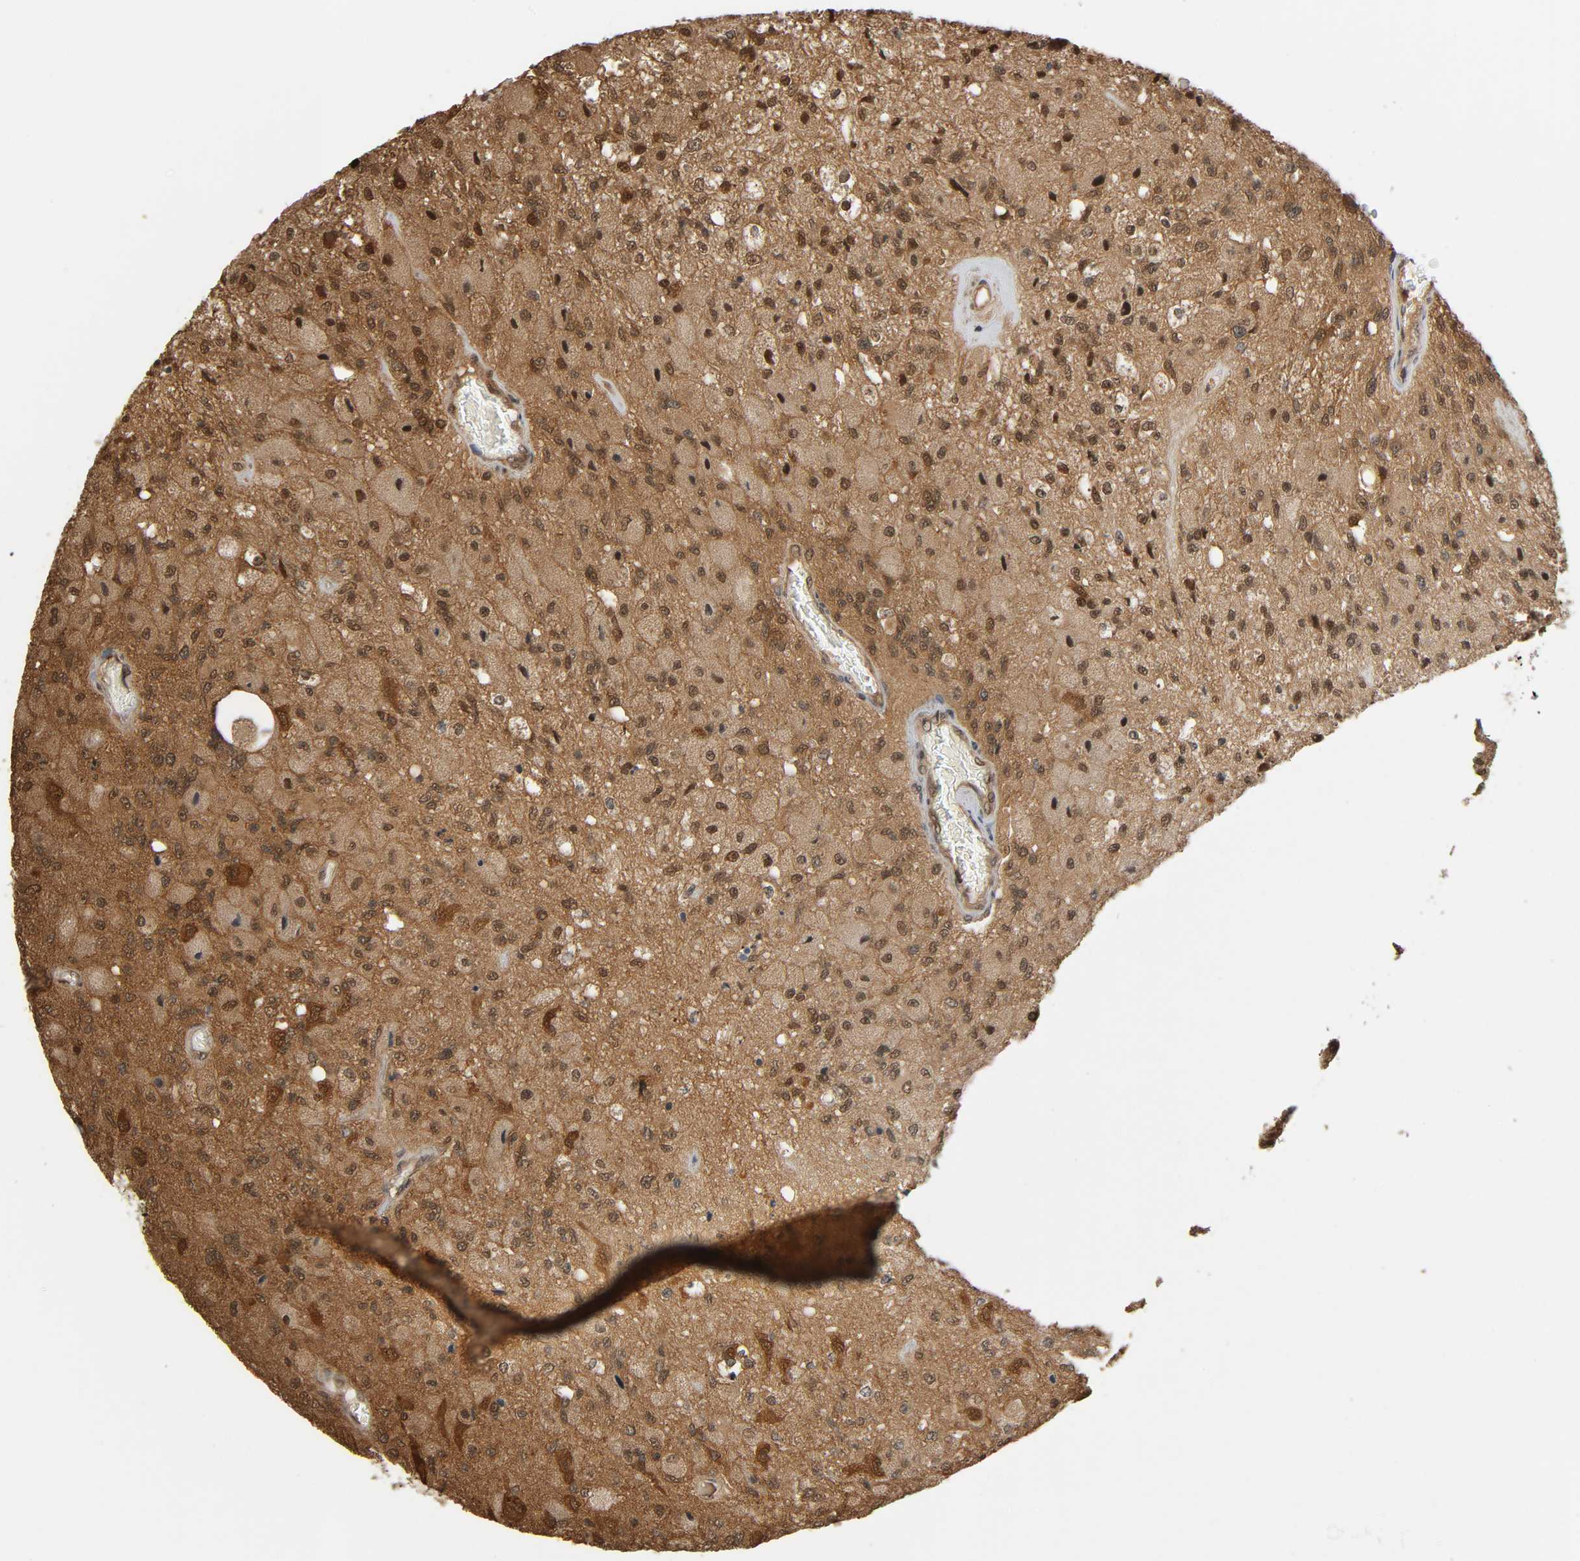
{"staining": {"intensity": "strong", "quantity": "25%-75%", "location": "cytoplasmic/membranous,nuclear"}, "tissue": "glioma", "cell_type": "Tumor cells", "image_type": "cancer", "snomed": [{"axis": "morphology", "description": "Normal tissue, NOS"}, {"axis": "morphology", "description": "Glioma, malignant, High grade"}, {"axis": "topography", "description": "Cerebral cortex"}], "caption": "The photomicrograph demonstrates staining of malignant glioma (high-grade), revealing strong cytoplasmic/membranous and nuclear protein expression (brown color) within tumor cells.", "gene": "NEDD8", "patient": {"sex": "male", "age": 77}}